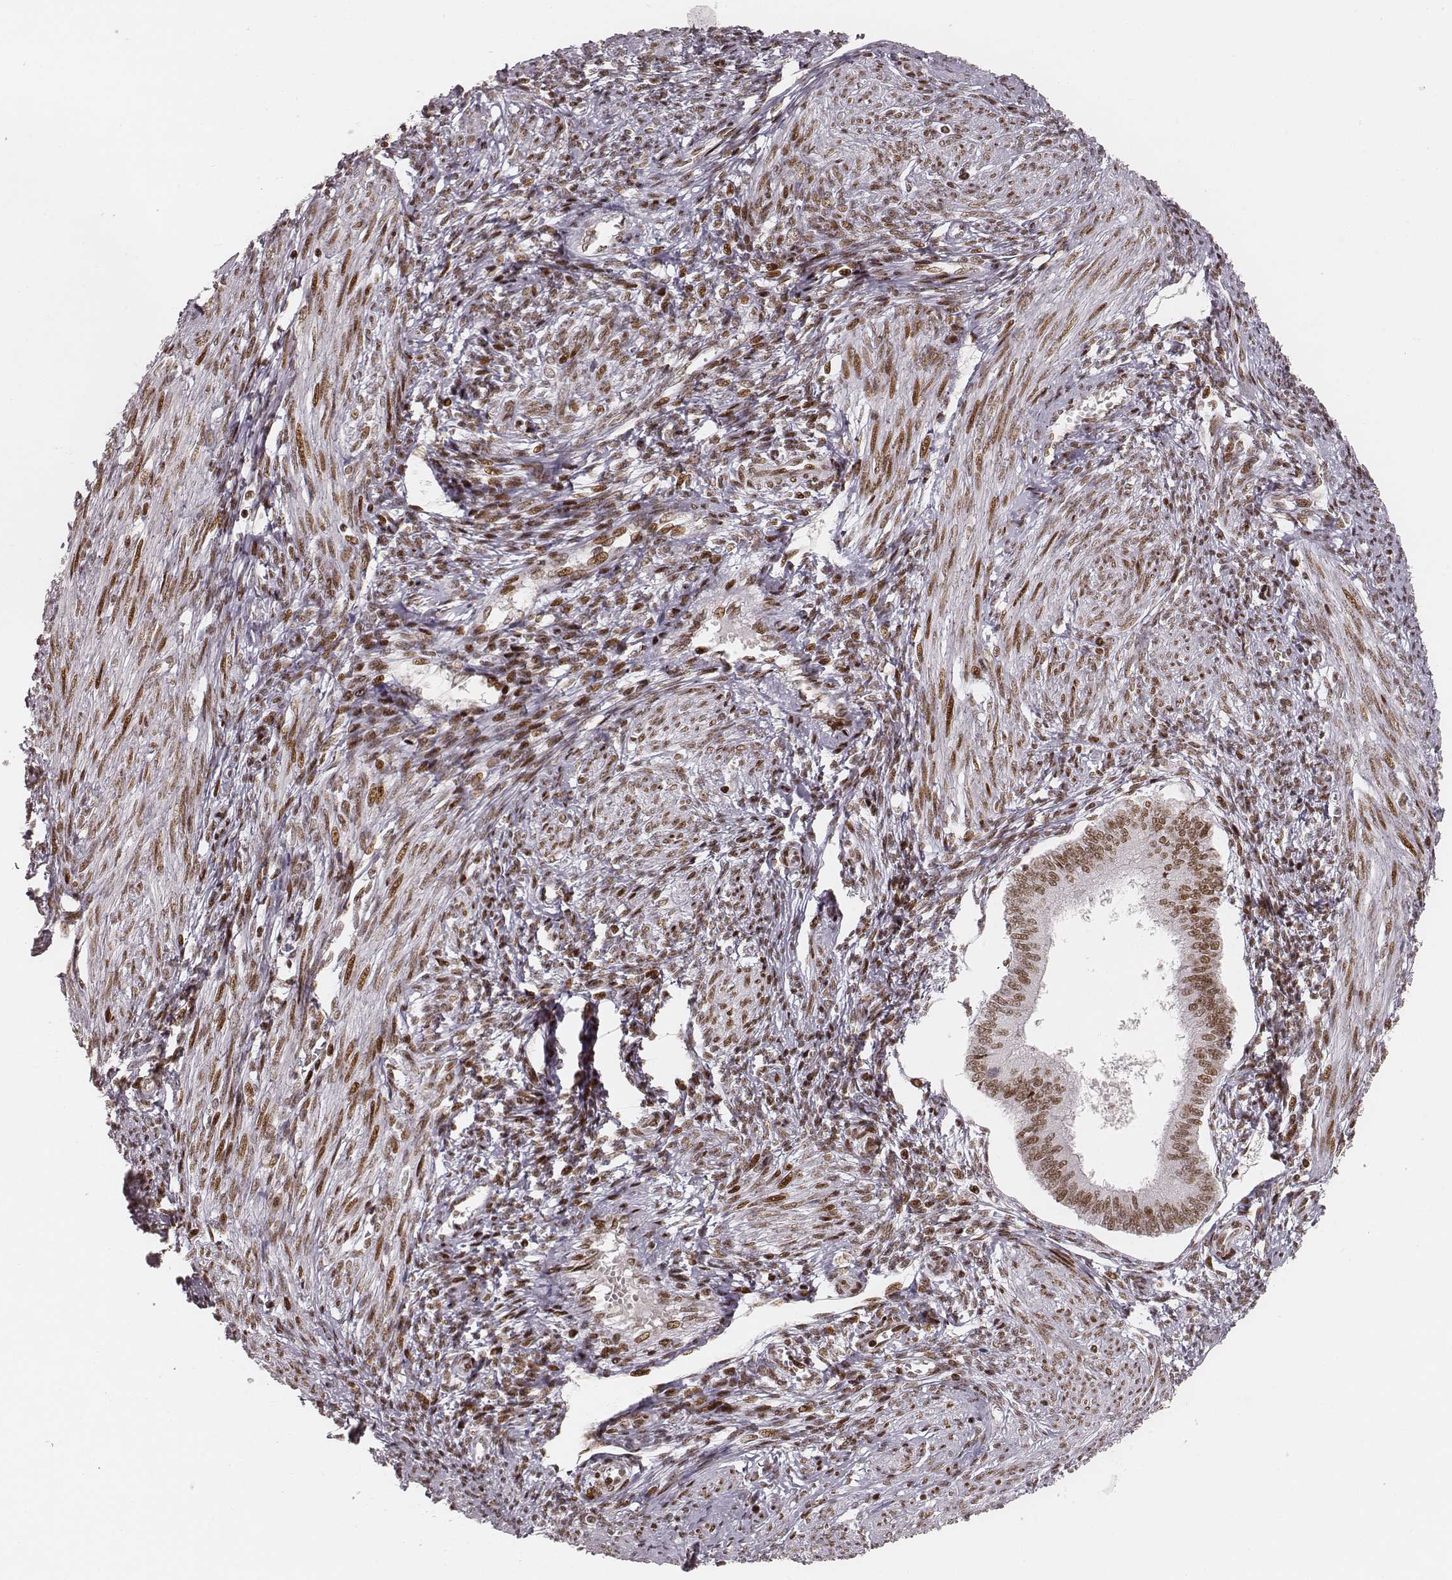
{"staining": {"intensity": "moderate", "quantity": ">75%", "location": "nuclear"}, "tissue": "endometrium", "cell_type": "Cells in endometrial stroma", "image_type": "normal", "snomed": [{"axis": "morphology", "description": "Normal tissue, NOS"}, {"axis": "topography", "description": "Endometrium"}], "caption": "This image displays IHC staining of normal human endometrium, with medium moderate nuclear positivity in approximately >75% of cells in endometrial stroma.", "gene": "HNRNPC", "patient": {"sex": "female", "age": 42}}